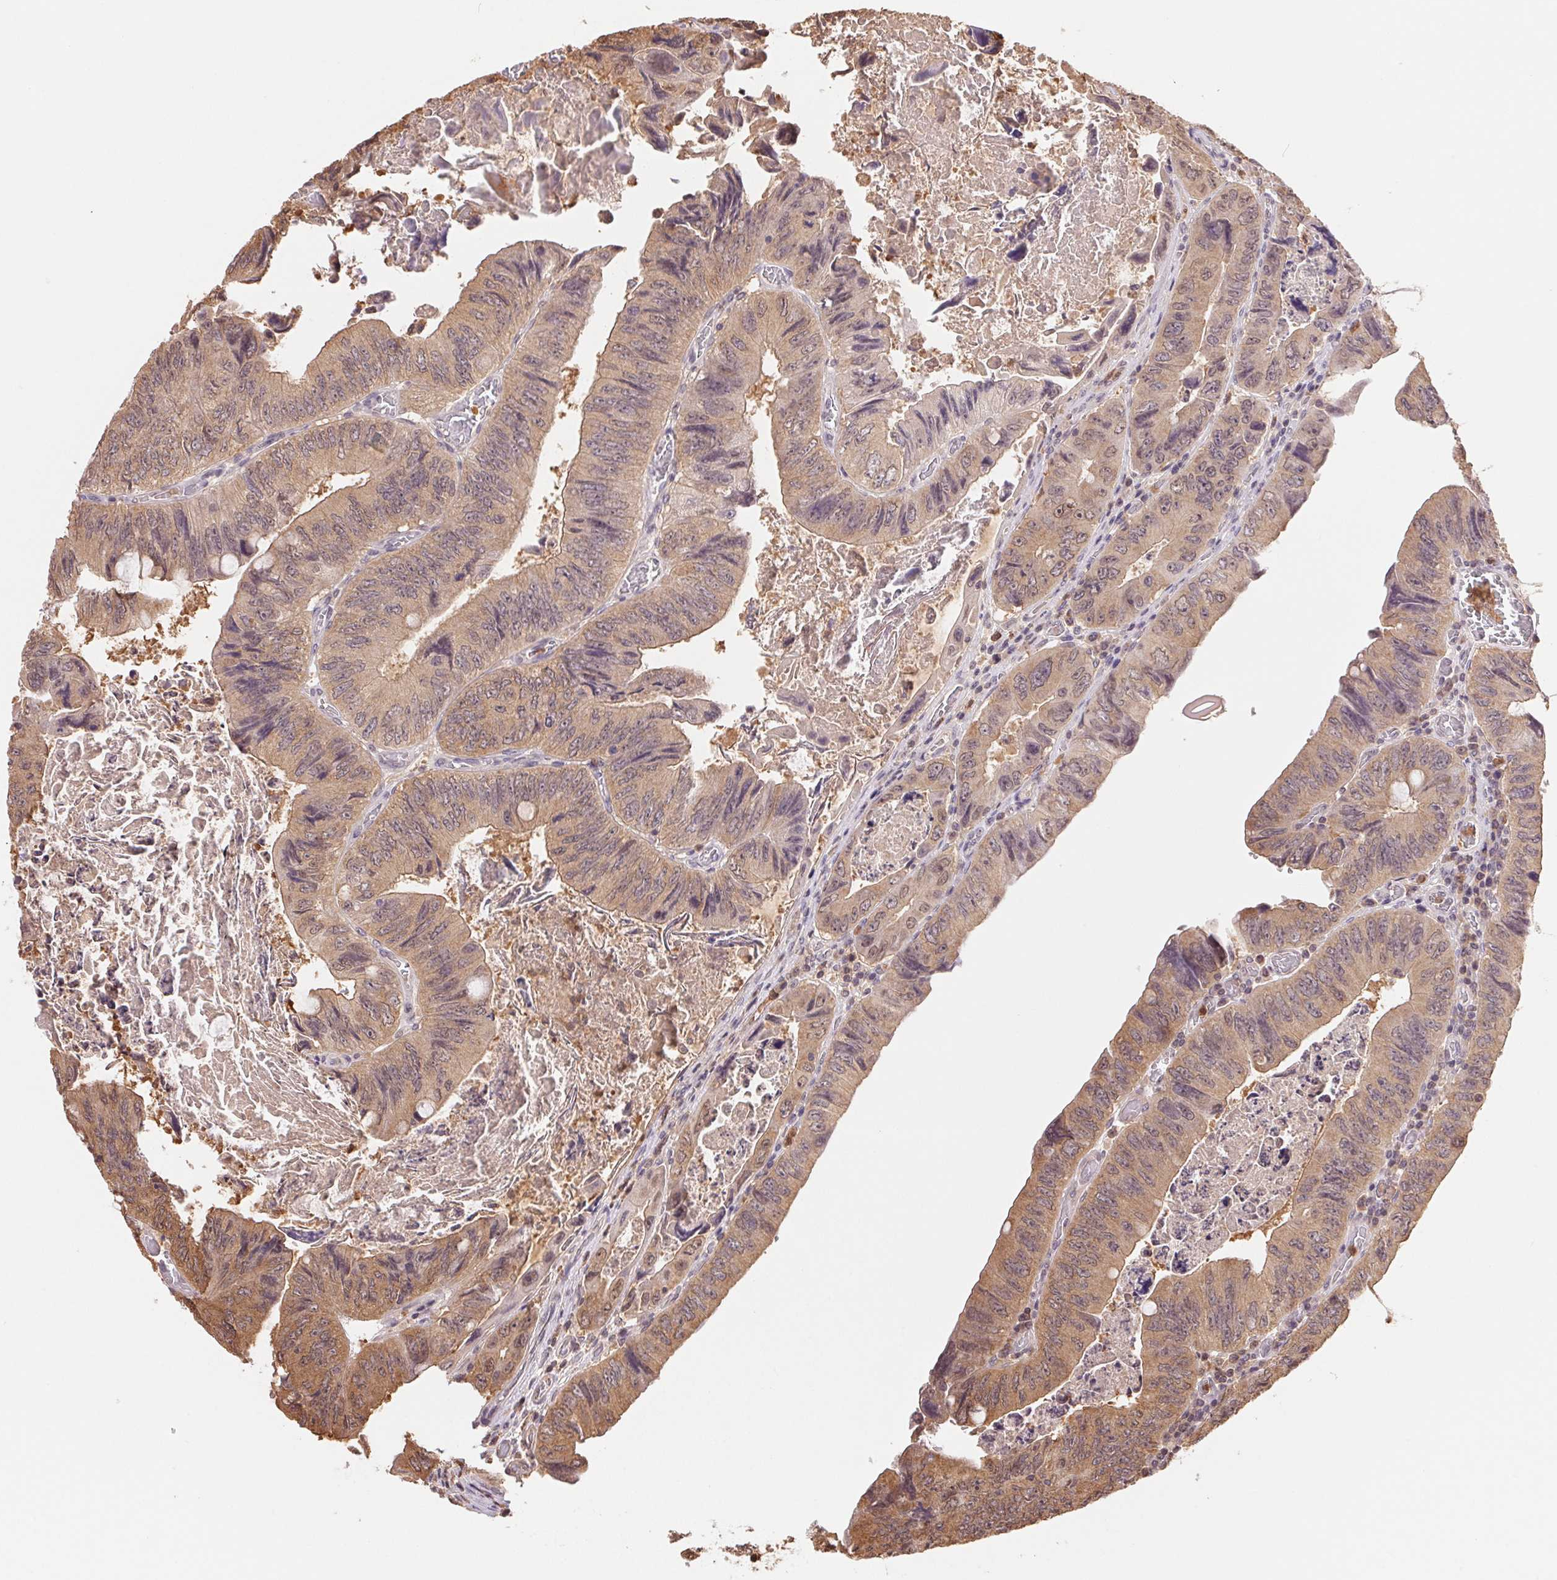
{"staining": {"intensity": "weak", "quantity": ">75%", "location": "cytoplasmic/membranous"}, "tissue": "colorectal cancer", "cell_type": "Tumor cells", "image_type": "cancer", "snomed": [{"axis": "morphology", "description": "Adenocarcinoma, NOS"}, {"axis": "topography", "description": "Colon"}], "caption": "High-magnification brightfield microscopy of colorectal cancer stained with DAB (brown) and counterstained with hematoxylin (blue). tumor cells exhibit weak cytoplasmic/membranous staining is identified in approximately>75% of cells.", "gene": "CDC123", "patient": {"sex": "female", "age": 84}}